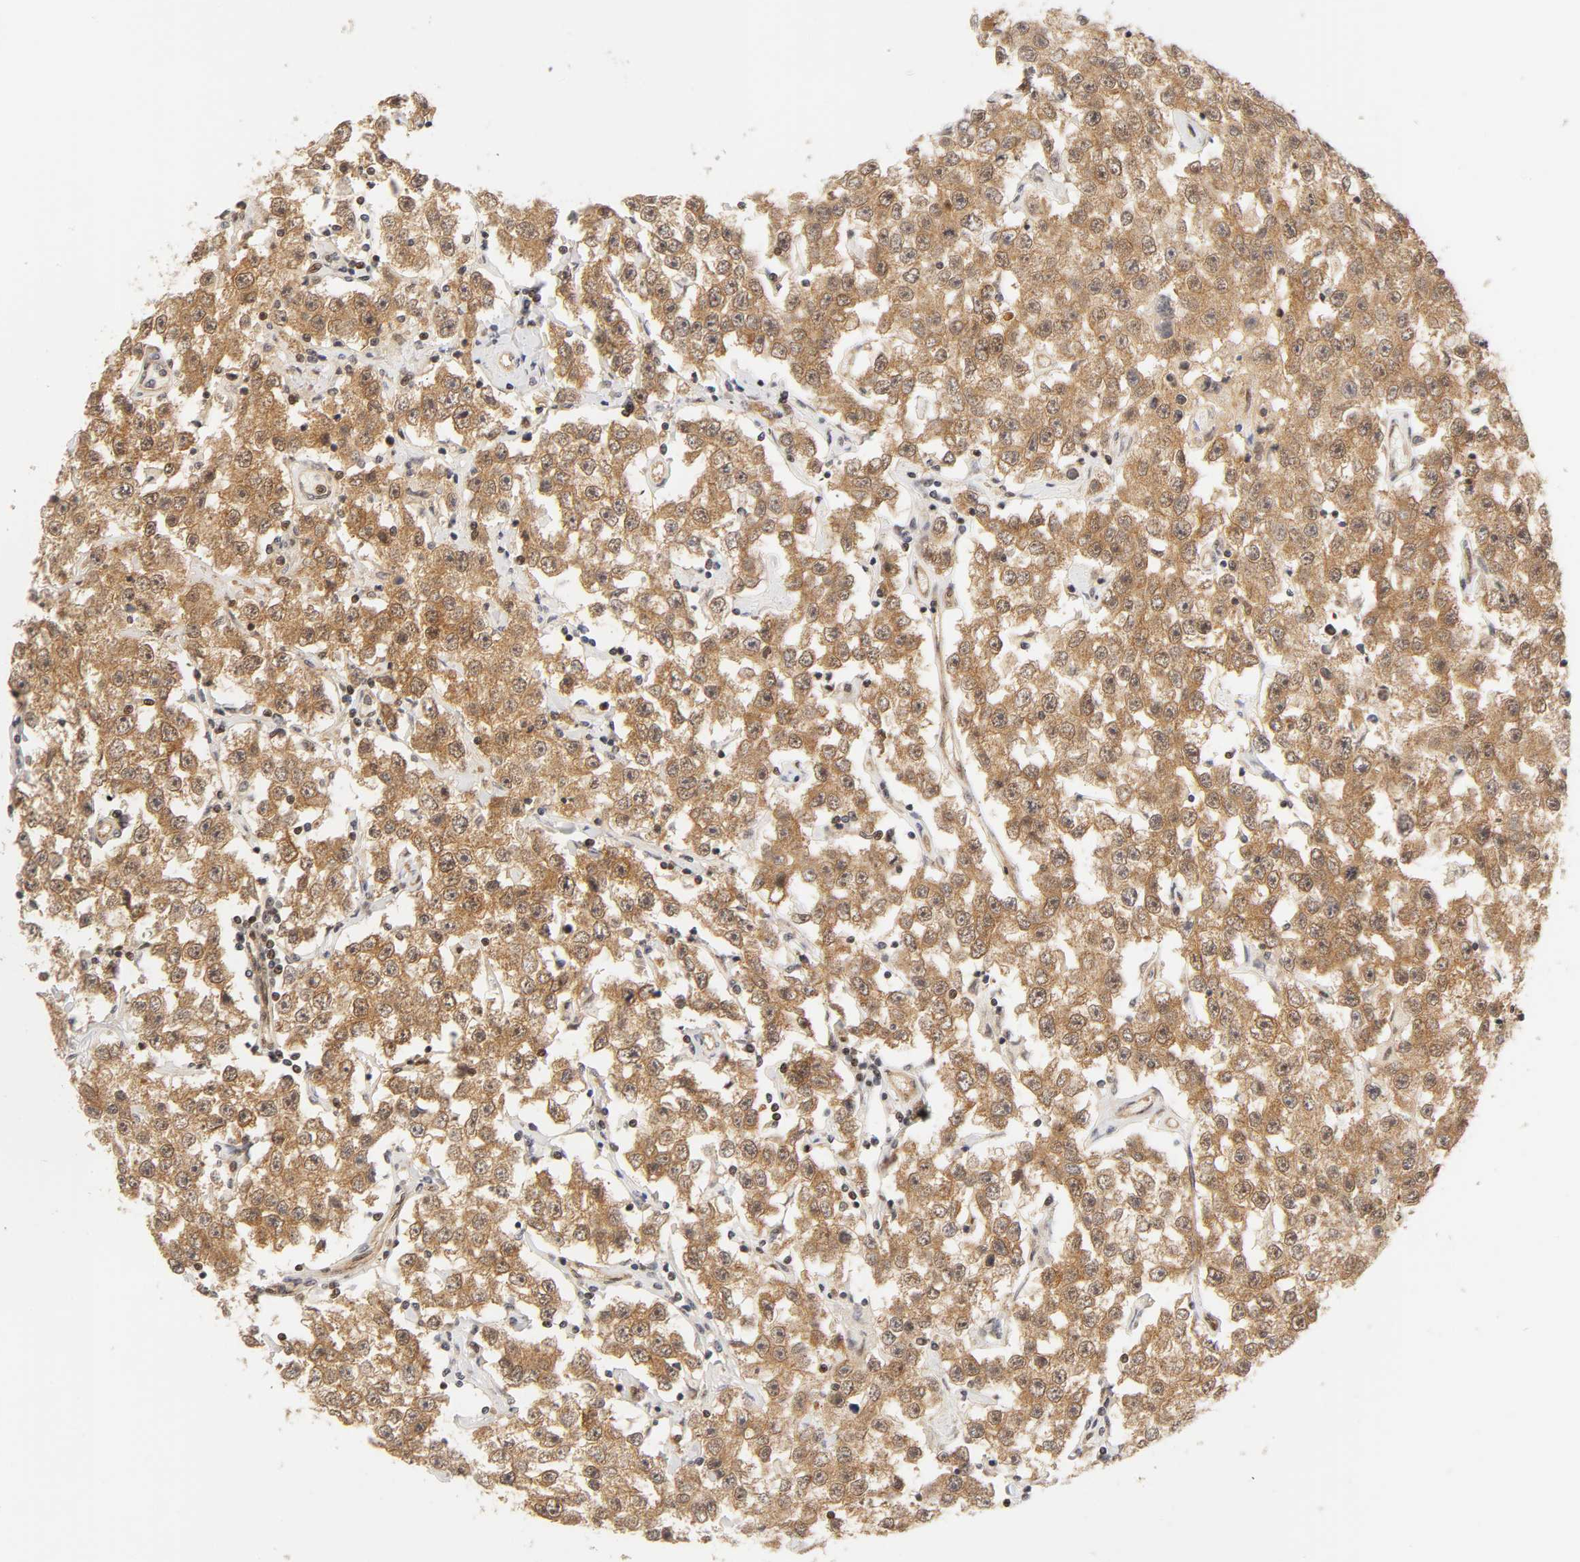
{"staining": {"intensity": "moderate", "quantity": ">75%", "location": "cytoplasmic/membranous,nuclear"}, "tissue": "testis cancer", "cell_type": "Tumor cells", "image_type": "cancer", "snomed": [{"axis": "morphology", "description": "Seminoma, NOS"}, {"axis": "topography", "description": "Testis"}], "caption": "This histopathology image reveals testis cancer (seminoma) stained with immunohistochemistry to label a protein in brown. The cytoplasmic/membranous and nuclear of tumor cells show moderate positivity for the protein. Nuclei are counter-stained blue.", "gene": "CDC37", "patient": {"sex": "male", "age": 52}}